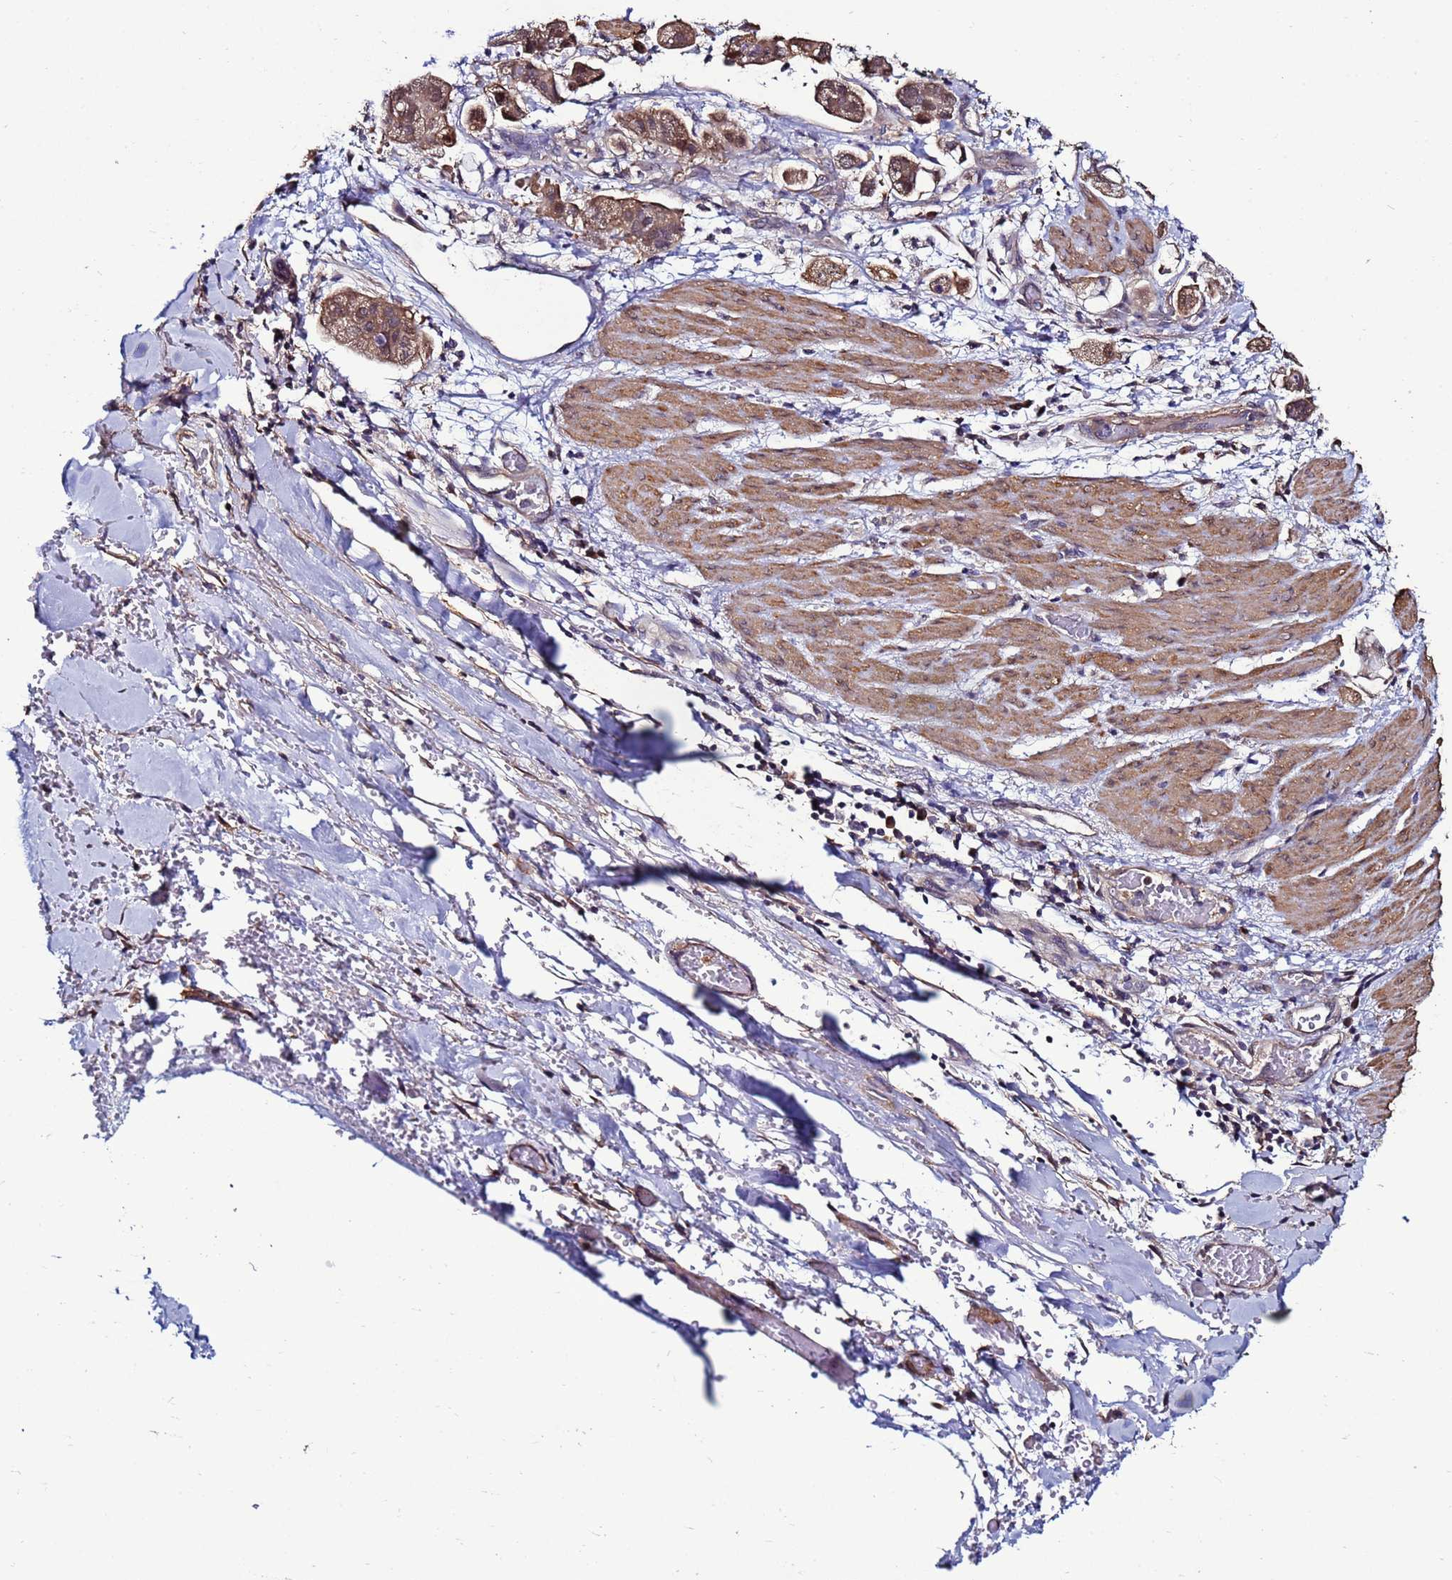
{"staining": {"intensity": "moderate", "quantity": ">75%", "location": "cytoplasmic/membranous"}, "tissue": "stomach cancer", "cell_type": "Tumor cells", "image_type": "cancer", "snomed": [{"axis": "morphology", "description": "Adenocarcinoma, NOS"}, {"axis": "topography", "description": "Stomach"}], "caption": "DAB (3,3'-diaminobenzidine) immunohistochemical staining of human stomach cancer shows moderate cytoplasmic/membranous protein positivity in approximately >75% of tumor cells.", "gene": "NAXE", "patient": {"sex": "male", "age": 62}}